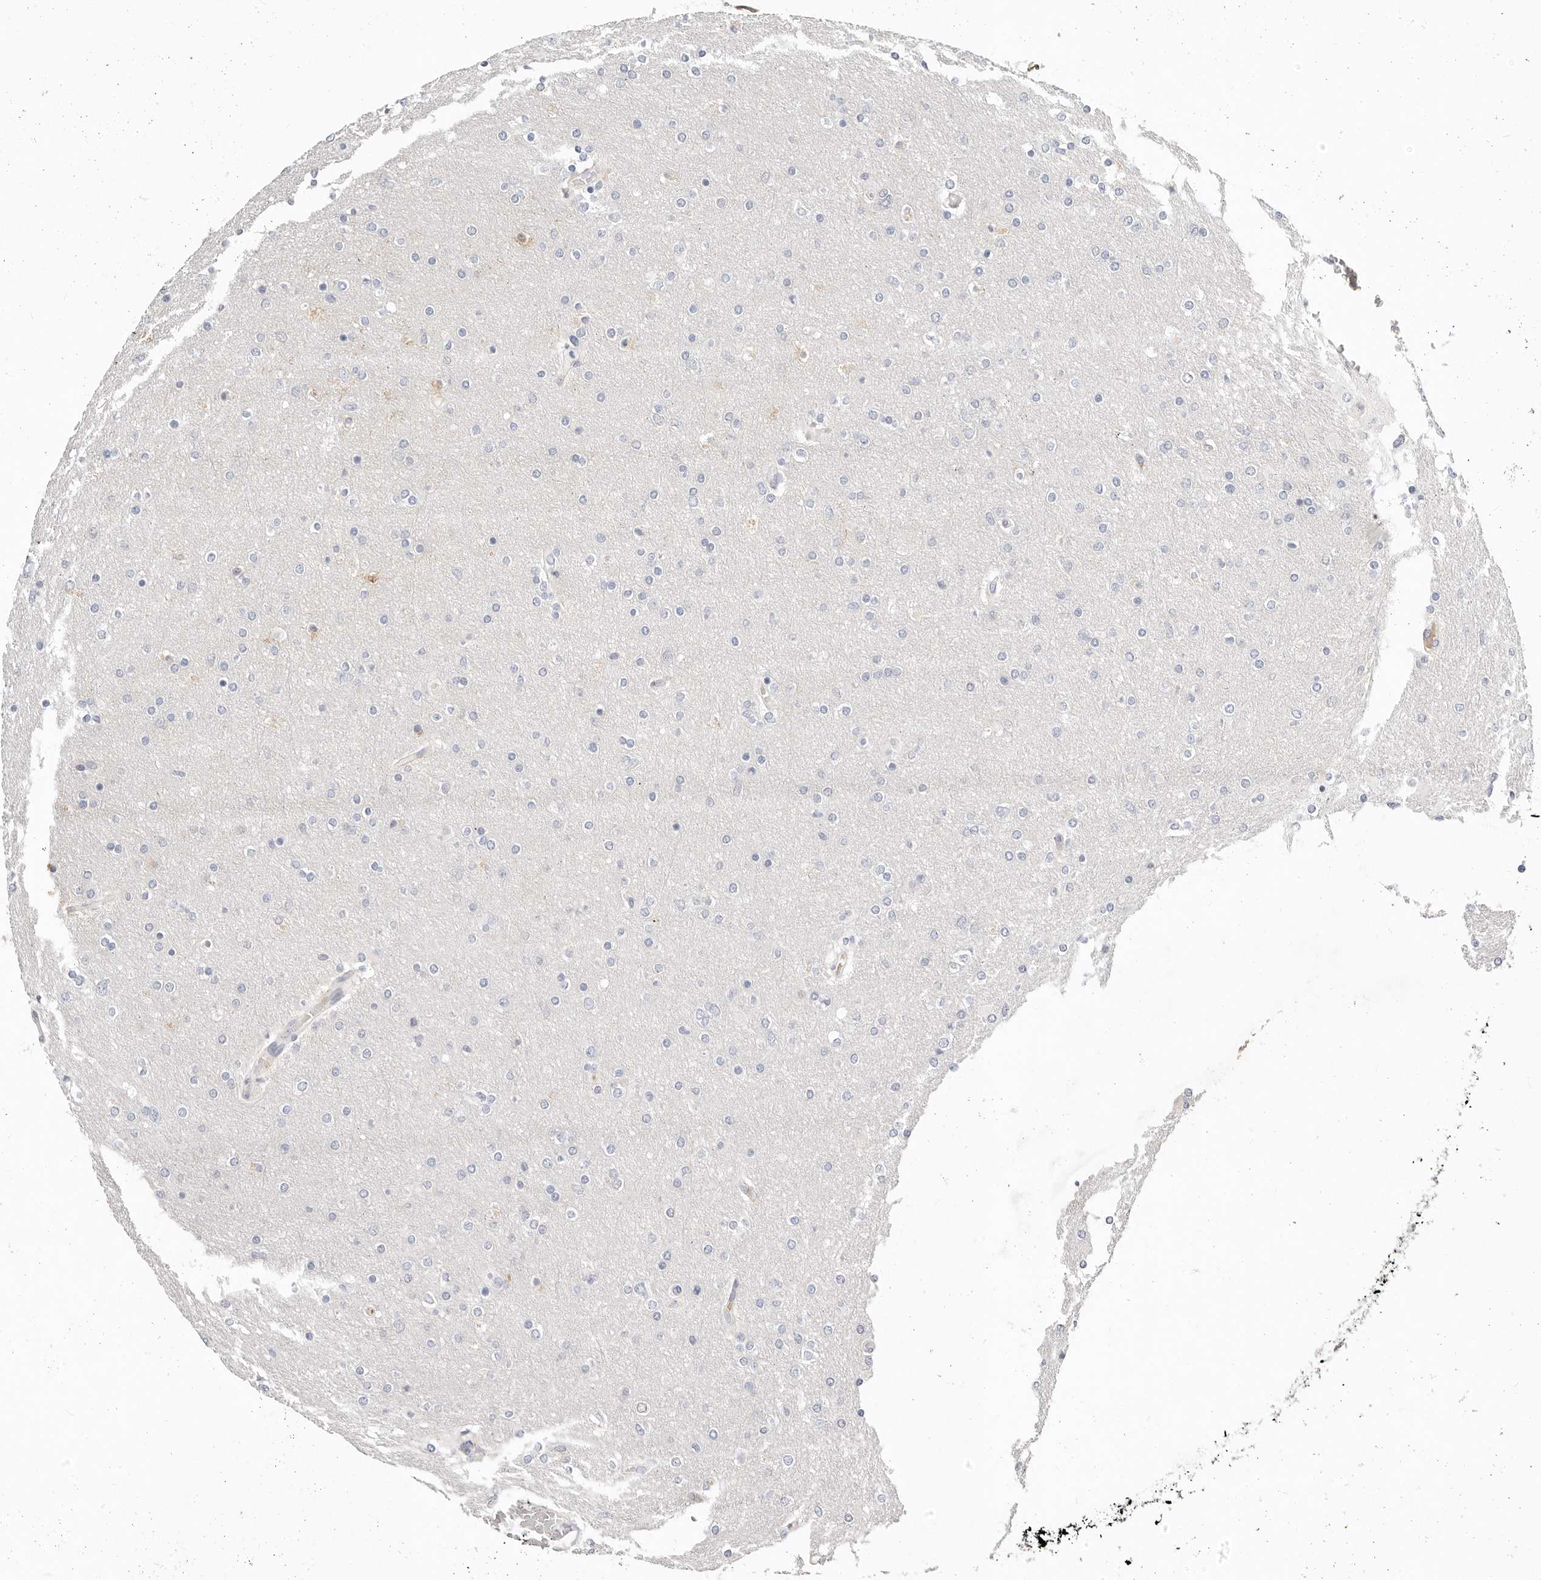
{"staining": {"intensity": "negative", "quantity": "none", "location": "none"}, "tissue": "glioma", "cell_type": "Tumor cells", "image_type": "cancer", "snomed": [{"axis": "morphology", "description": "Glioma, malignant, High grade"}, {"axis": "topography", "description": "Cerebral cortex"}], "caption": "Image shows no protein expression in tumor cells of malignant high-grade glioma tissue.", "gene": "TMEM63B", "patient": {"sex": "female", "age": 36}}